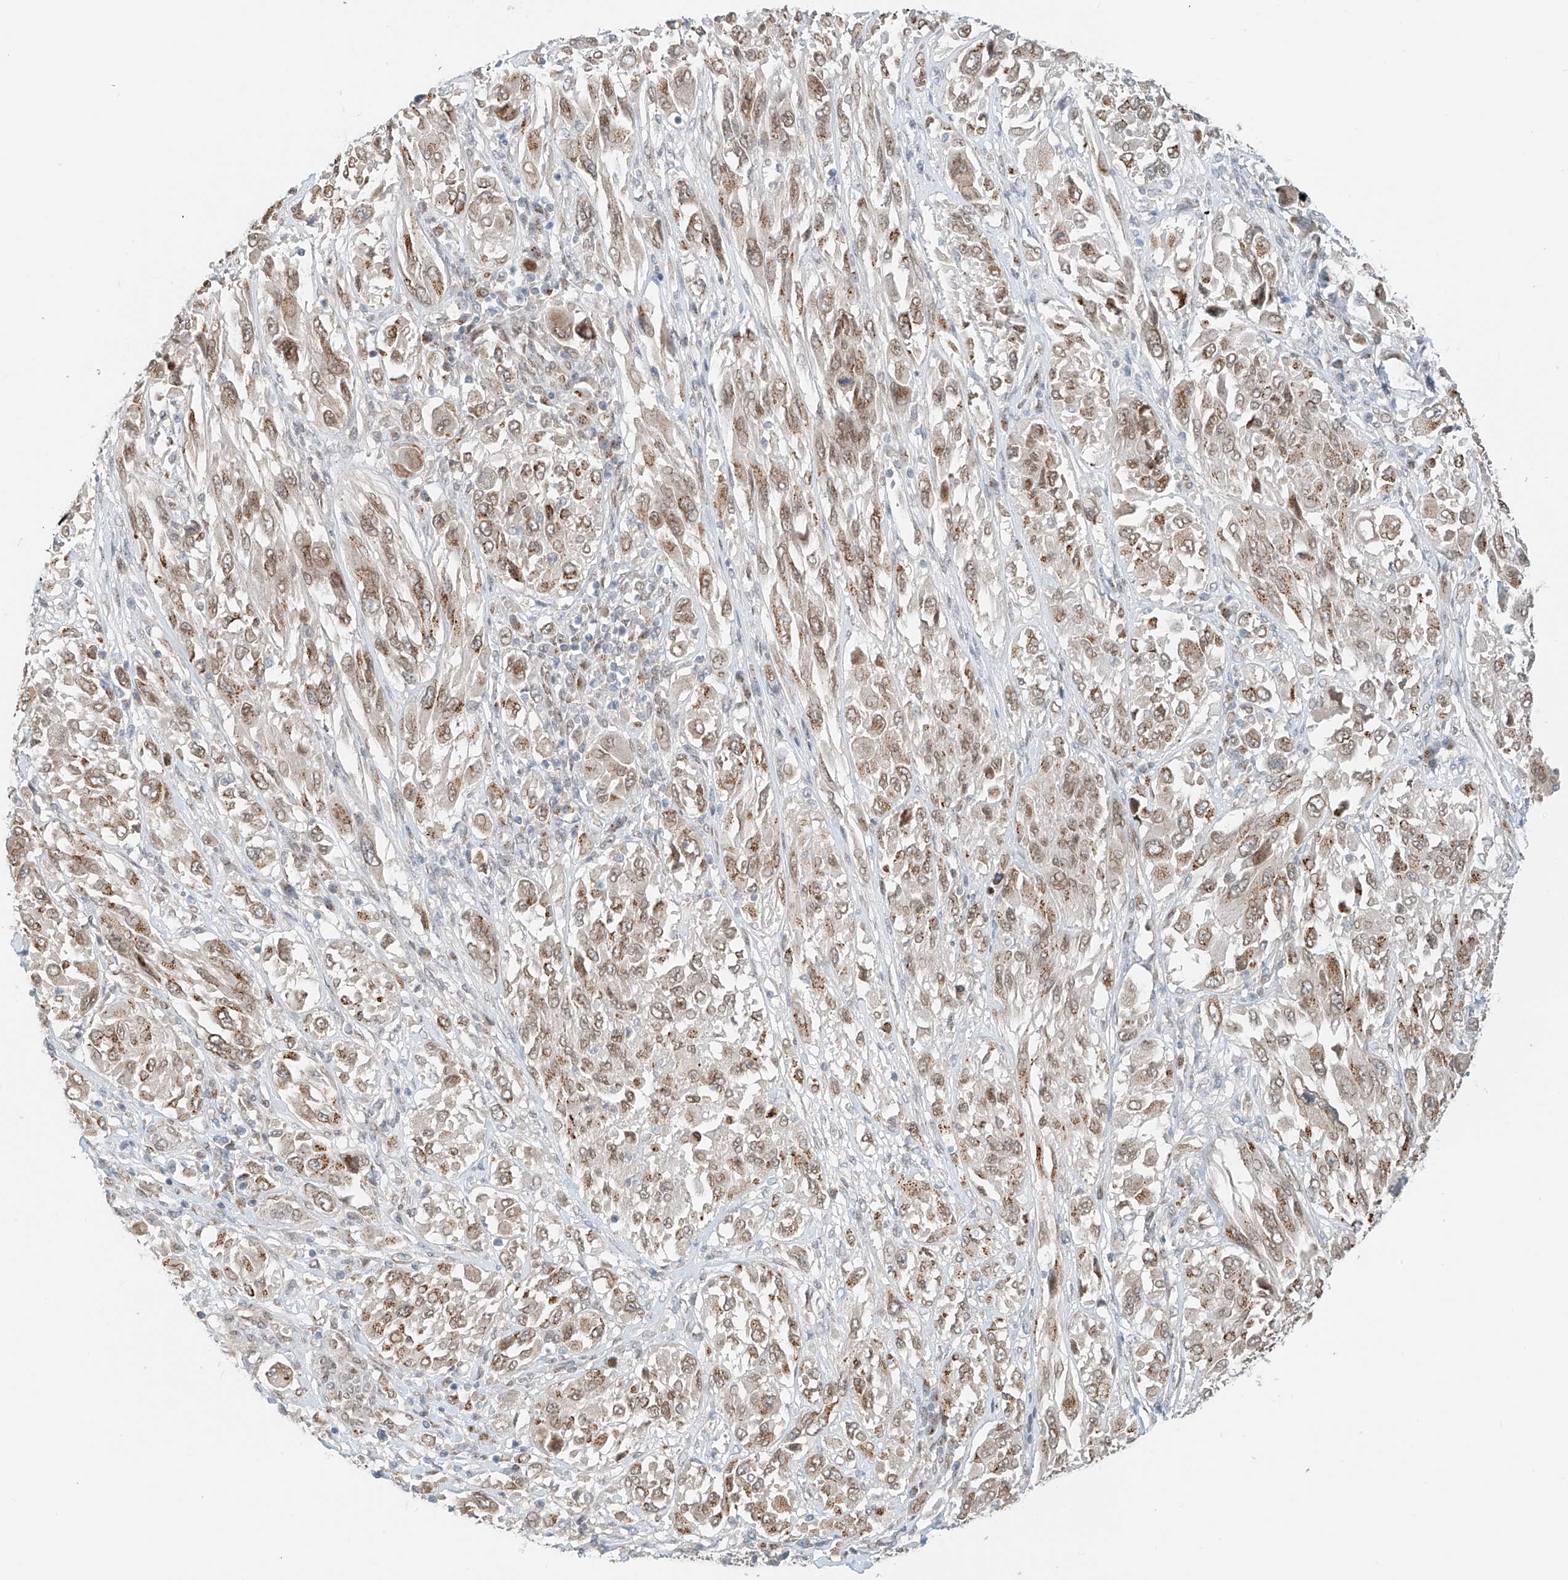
{"staining": {"intensity": "moderate", "quantity": ">75%", "location": "cytoplasmic/membranous,nuclear"}, "tissue": "melanoma", "cell_type": "Tumor cells", "image_type": "cancer", "snomed": [{"axis": "morphology", "description": "Malignant melanoma, NOS"}, {"axis": "topography", "description": "Skin"}], "caption": "The immunohistochemical stain shows moderate cytoplasmic/membranous and nuclear expression in tumor cells of malignant melanoma tissue. (Brightfield microscopy of DAB IHC at high magnification).", "gene": "STARD9", "patient": {"sex": "female", "age": 91}}